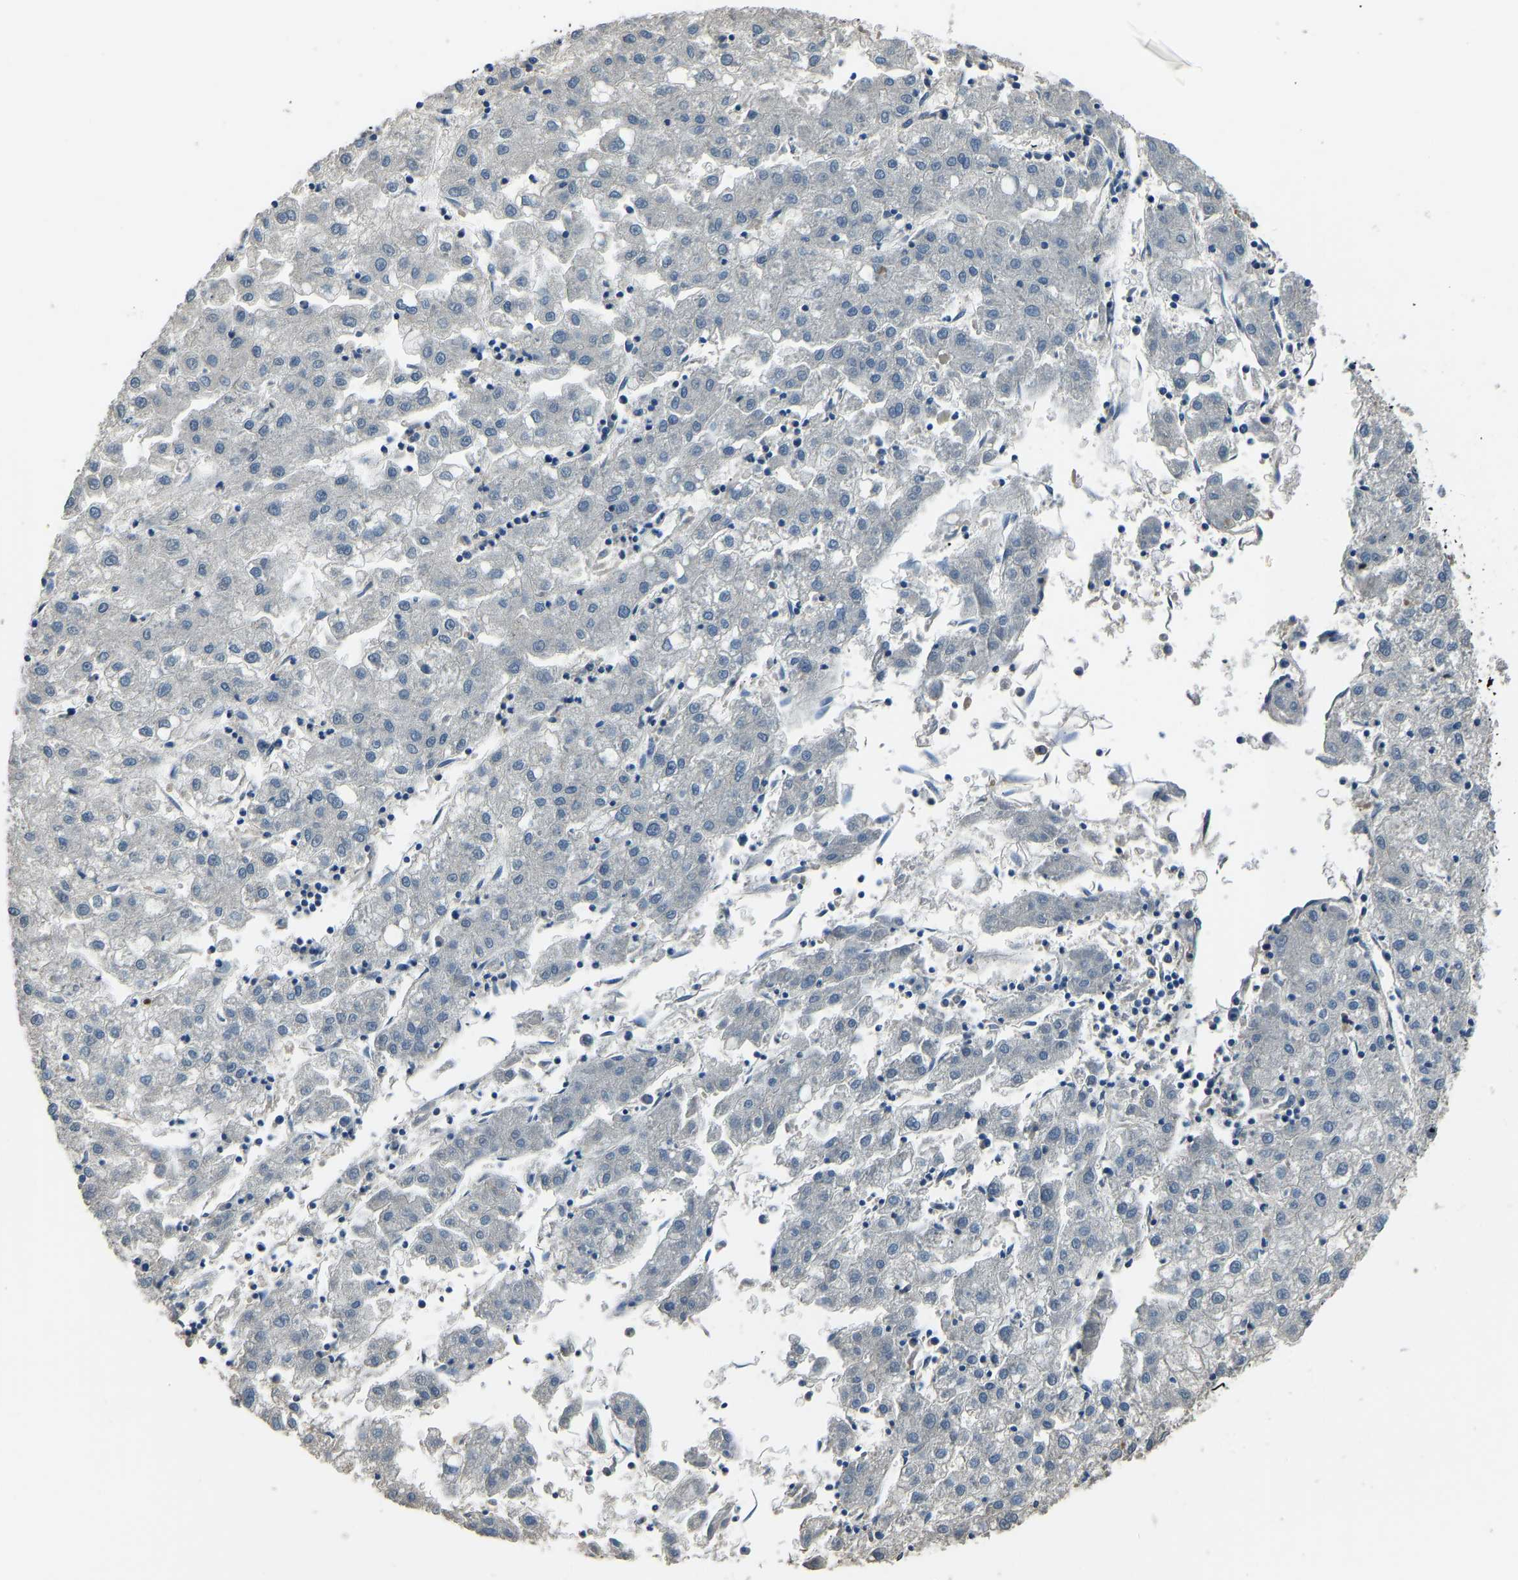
{"staining": {"intensity": "negative", "quantity": "none", "location": "none"}, "tissue": "liver cancer", "cell_type": "Tumor cells", "image_type": "cancer", "snomed": [{"axis": "morphology", "description": "Carcinoma, Hepatocellular, NOS"}, {"axis": "topography", "description": "Liver"}], "caption": "Immunohistochemical staining of hepatocellular carcinoma (liver) demonstrates no significant expression in tumor cells.", "gene": "TOX4", "patient": {"sex": "male", "age": 72}}